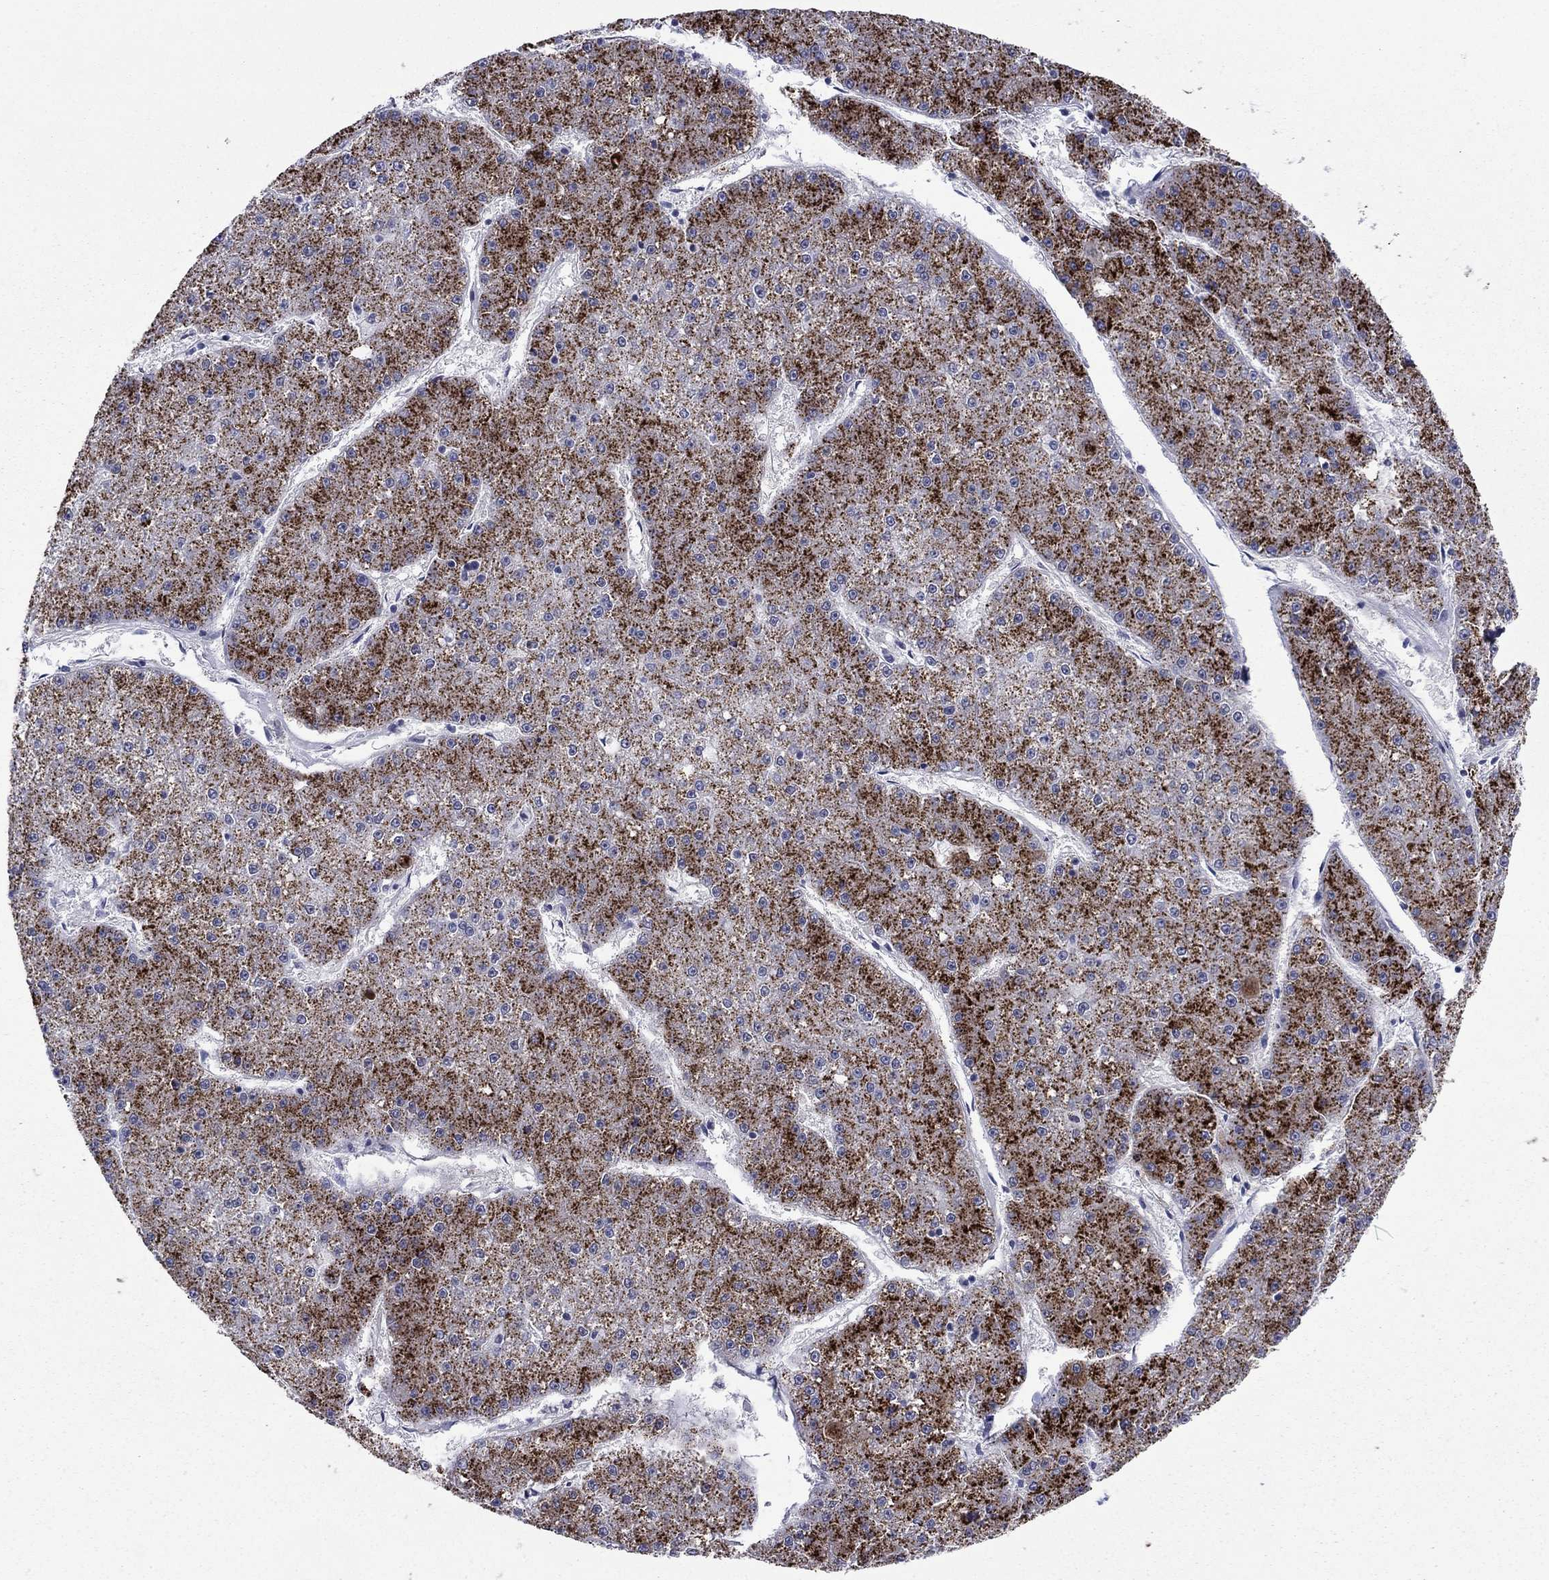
{"staining": {"intensity": "strong", "quantity": ">75%", "location": "cytoplasmic/membranous"}, "tissue": "liver cancer", "cell_type": "Tumor cells", "image_type": "cancer", "snomed": [{"axis": "morphology", "description": "Carcinoma, Hepatocellular, NOS"}, {"axis": "topography", "description": "Liver"}], "caption": "Liver cancer was stained to show a protein in brown. There is high levels of strong cytoplasmic/membranous staining in approximately >75% of tumor cells. (DAB IHC with brightfield microscopy, high magnification).", "gene": "HAO1", "patient": {"sex": "male", "age": 73}}